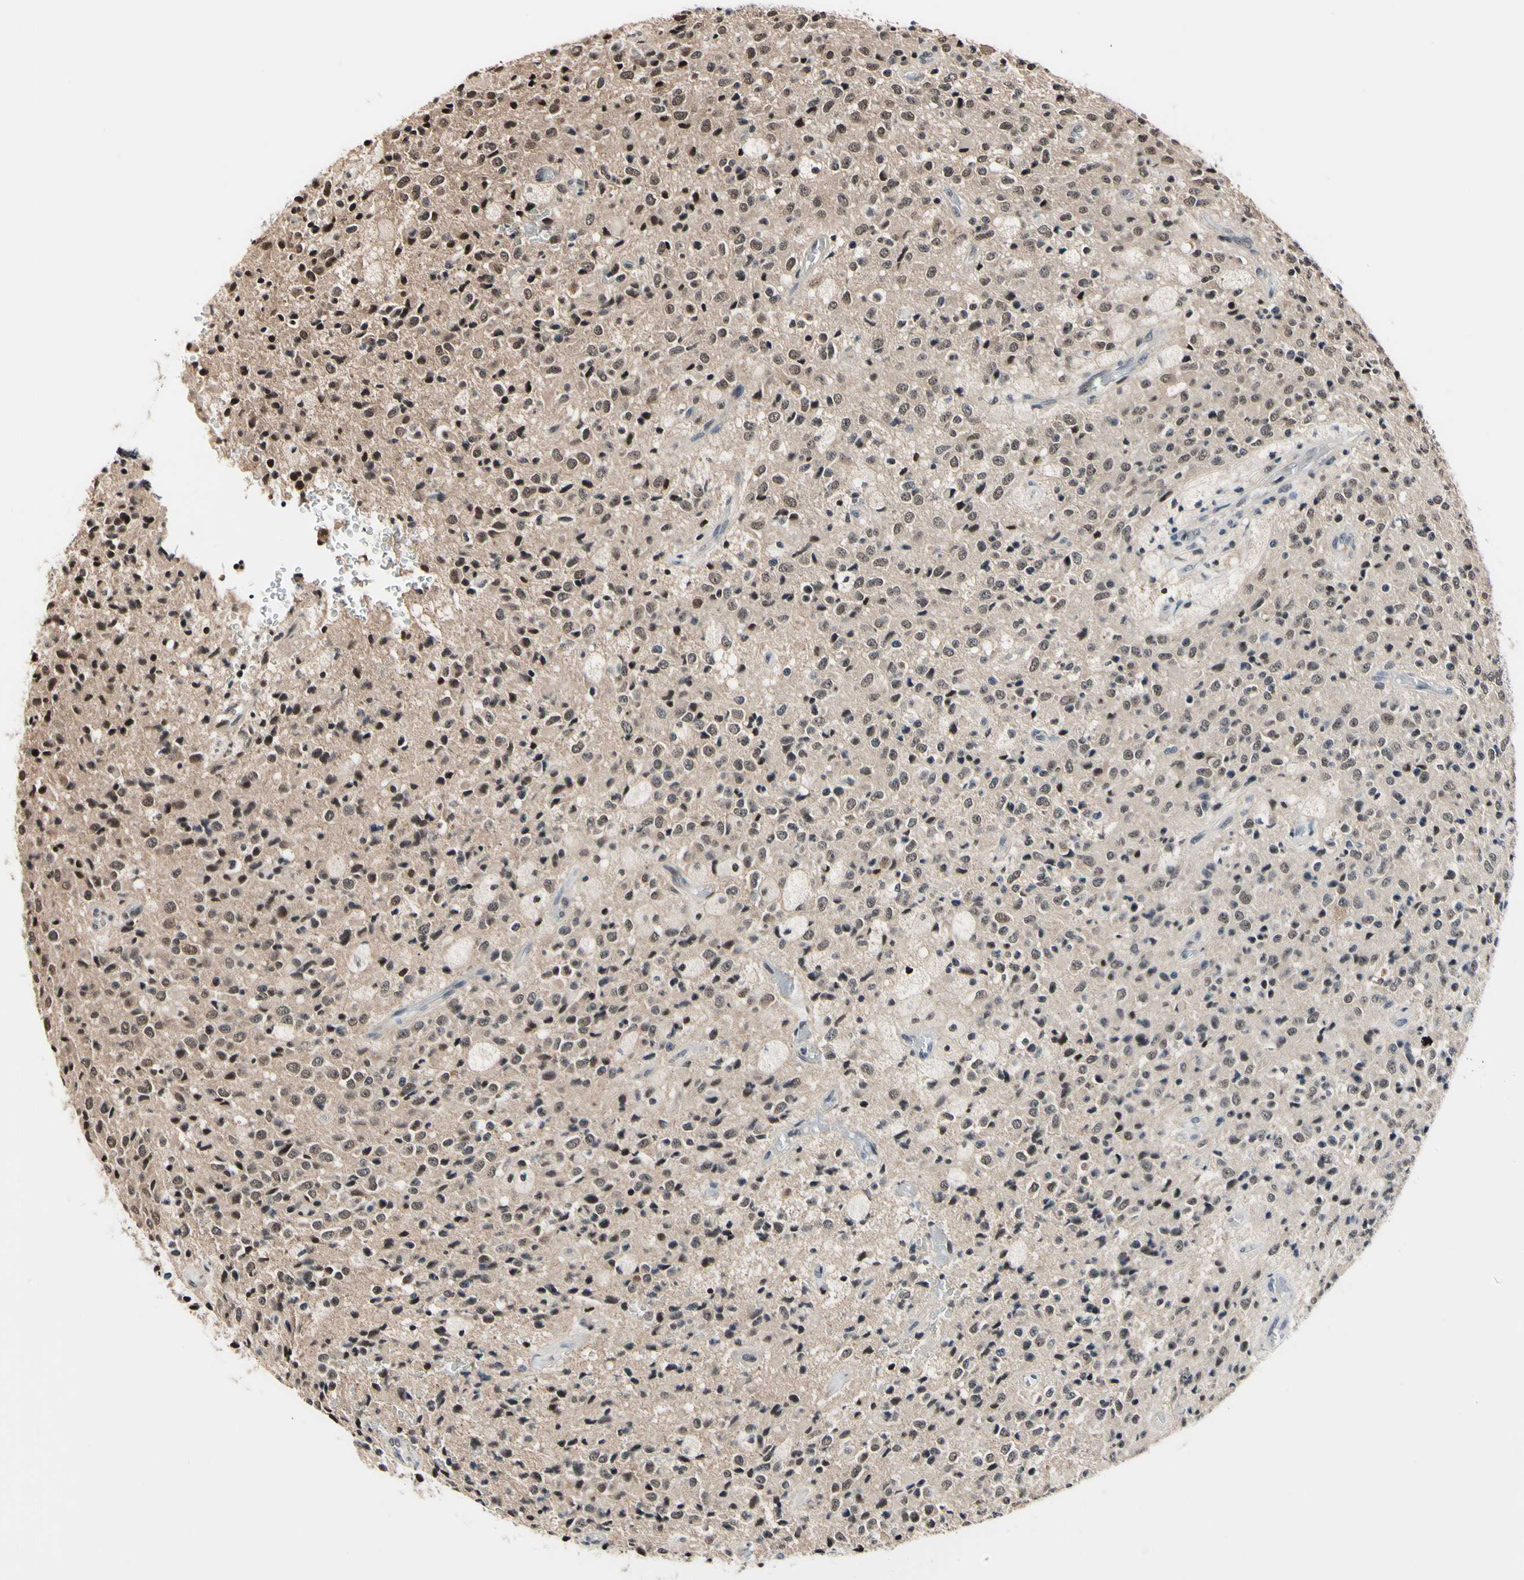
{"staining": {"intensity": "weak", "quantity": ">75%", "location": "cytoplasmic/membranous,nuclear"}, "tissue": "glioma", "cell_type": "Tumor cells", "image_type": "cancer", "snomed": [{"axis": "morphology", "description": "Glioma, malignant, High grade"}, {"axis": "topography", "description": "pancreas cauda"}], "caption": "Immunohistochemical staining of human glioma displays low levels of weak cytoplasmic/membranous and nuclear staining in approximately >75% of tumor cells. Nuclei are stained in blue.", "gene": "PSMD10", "patient": {"sex": "male", "age": 60}}